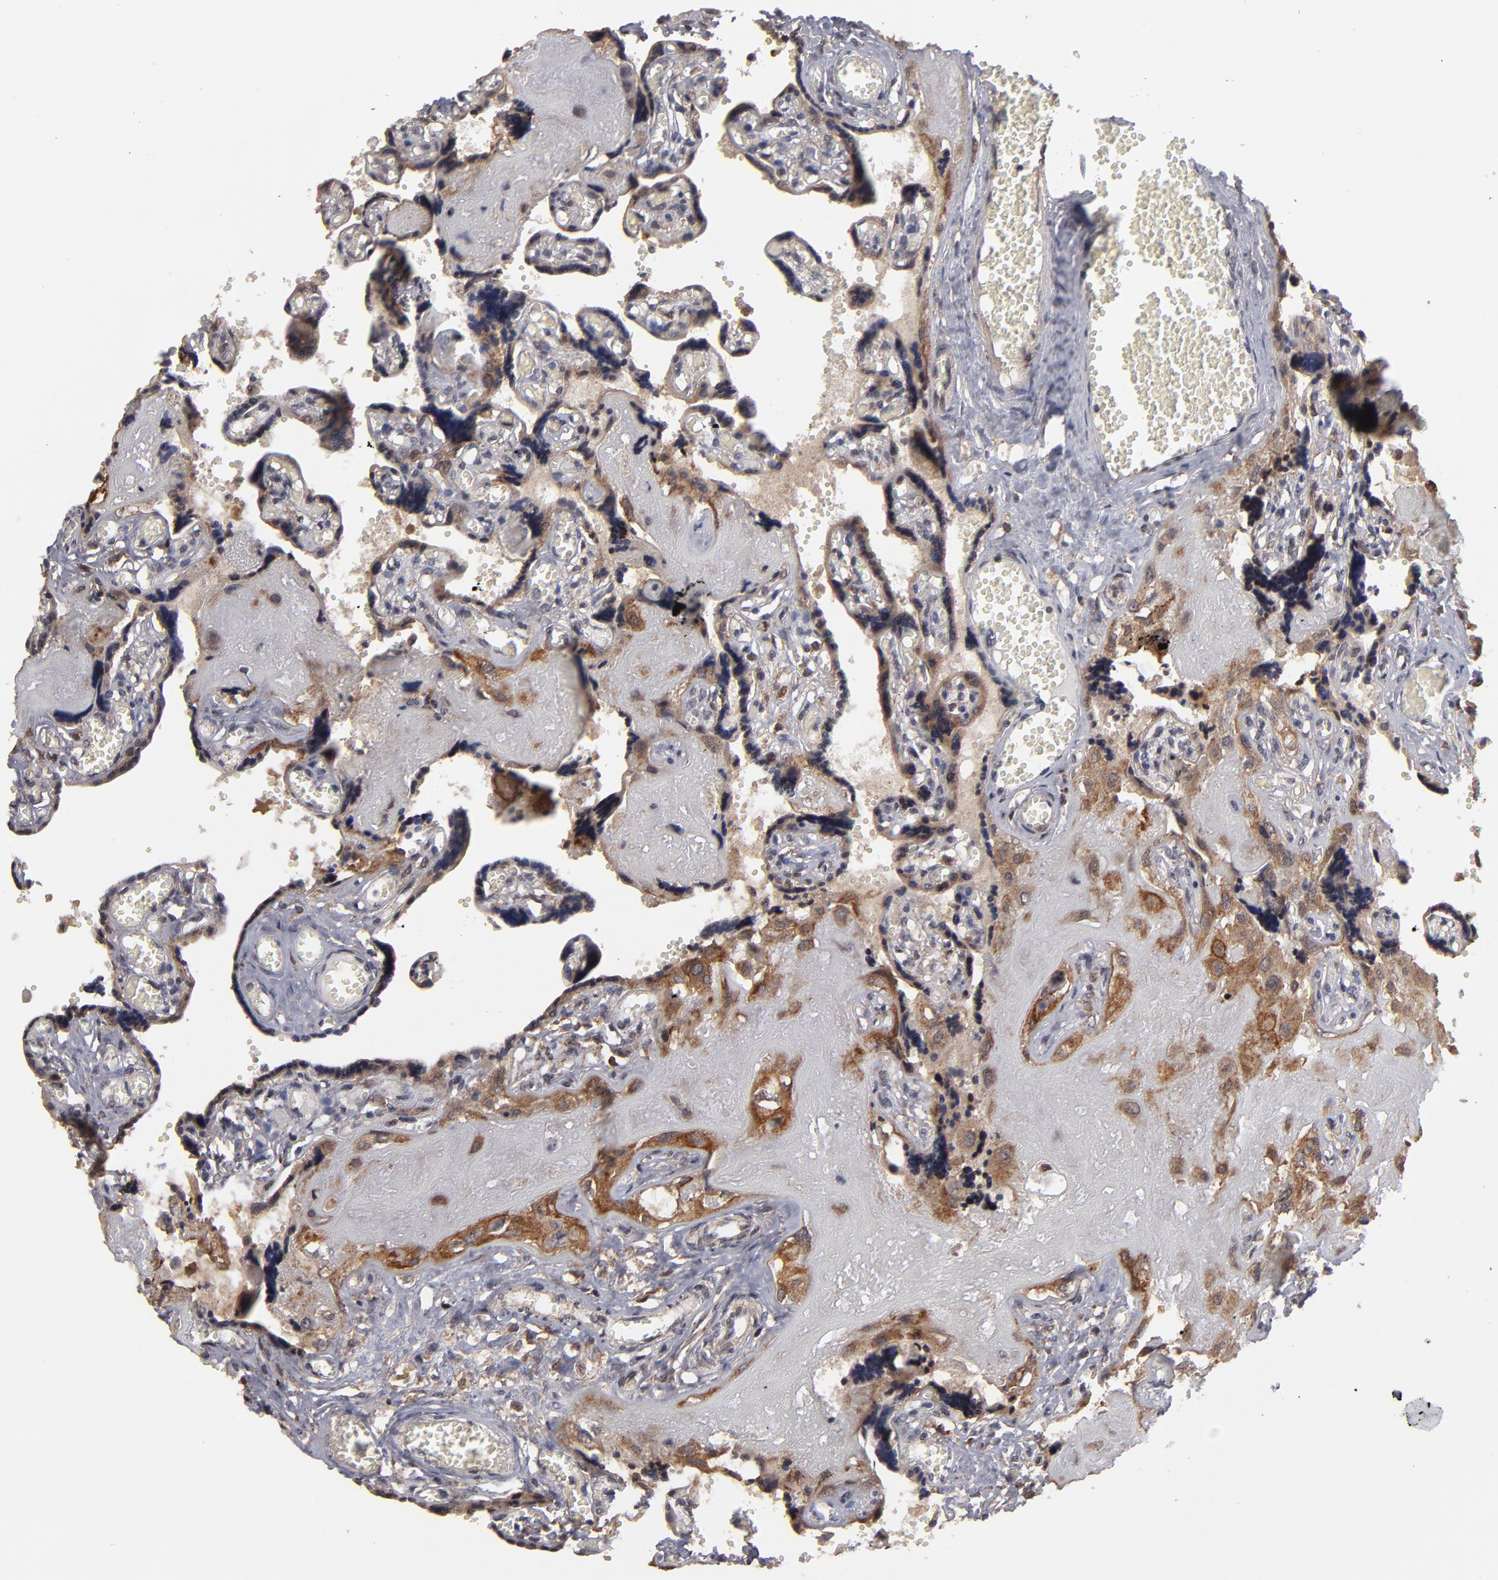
{"staining": {"intensity": "moderate", "quantity": ">75%", "location": "cytoplasmic/membranous"}, "tissue": "placenta", "cell_type": "Decidual cells", "image_type": "normal", "snomed": [{"axis": "morphology", "description": "Normal tissue, NOS"}, {"axis": "morphology", "description": "Degeneration, NOS"}, {"axis": "topography", "description": "Placenta"}], "caption": "Immunohistochemistry (IHC) of normal human placenta exhibits medium levels of moderate cytoplasmic/membranous expression in approximately >75% of decidual cells.", "gene": "RGS6", "patient": {"sex": "female", "age": 35}}